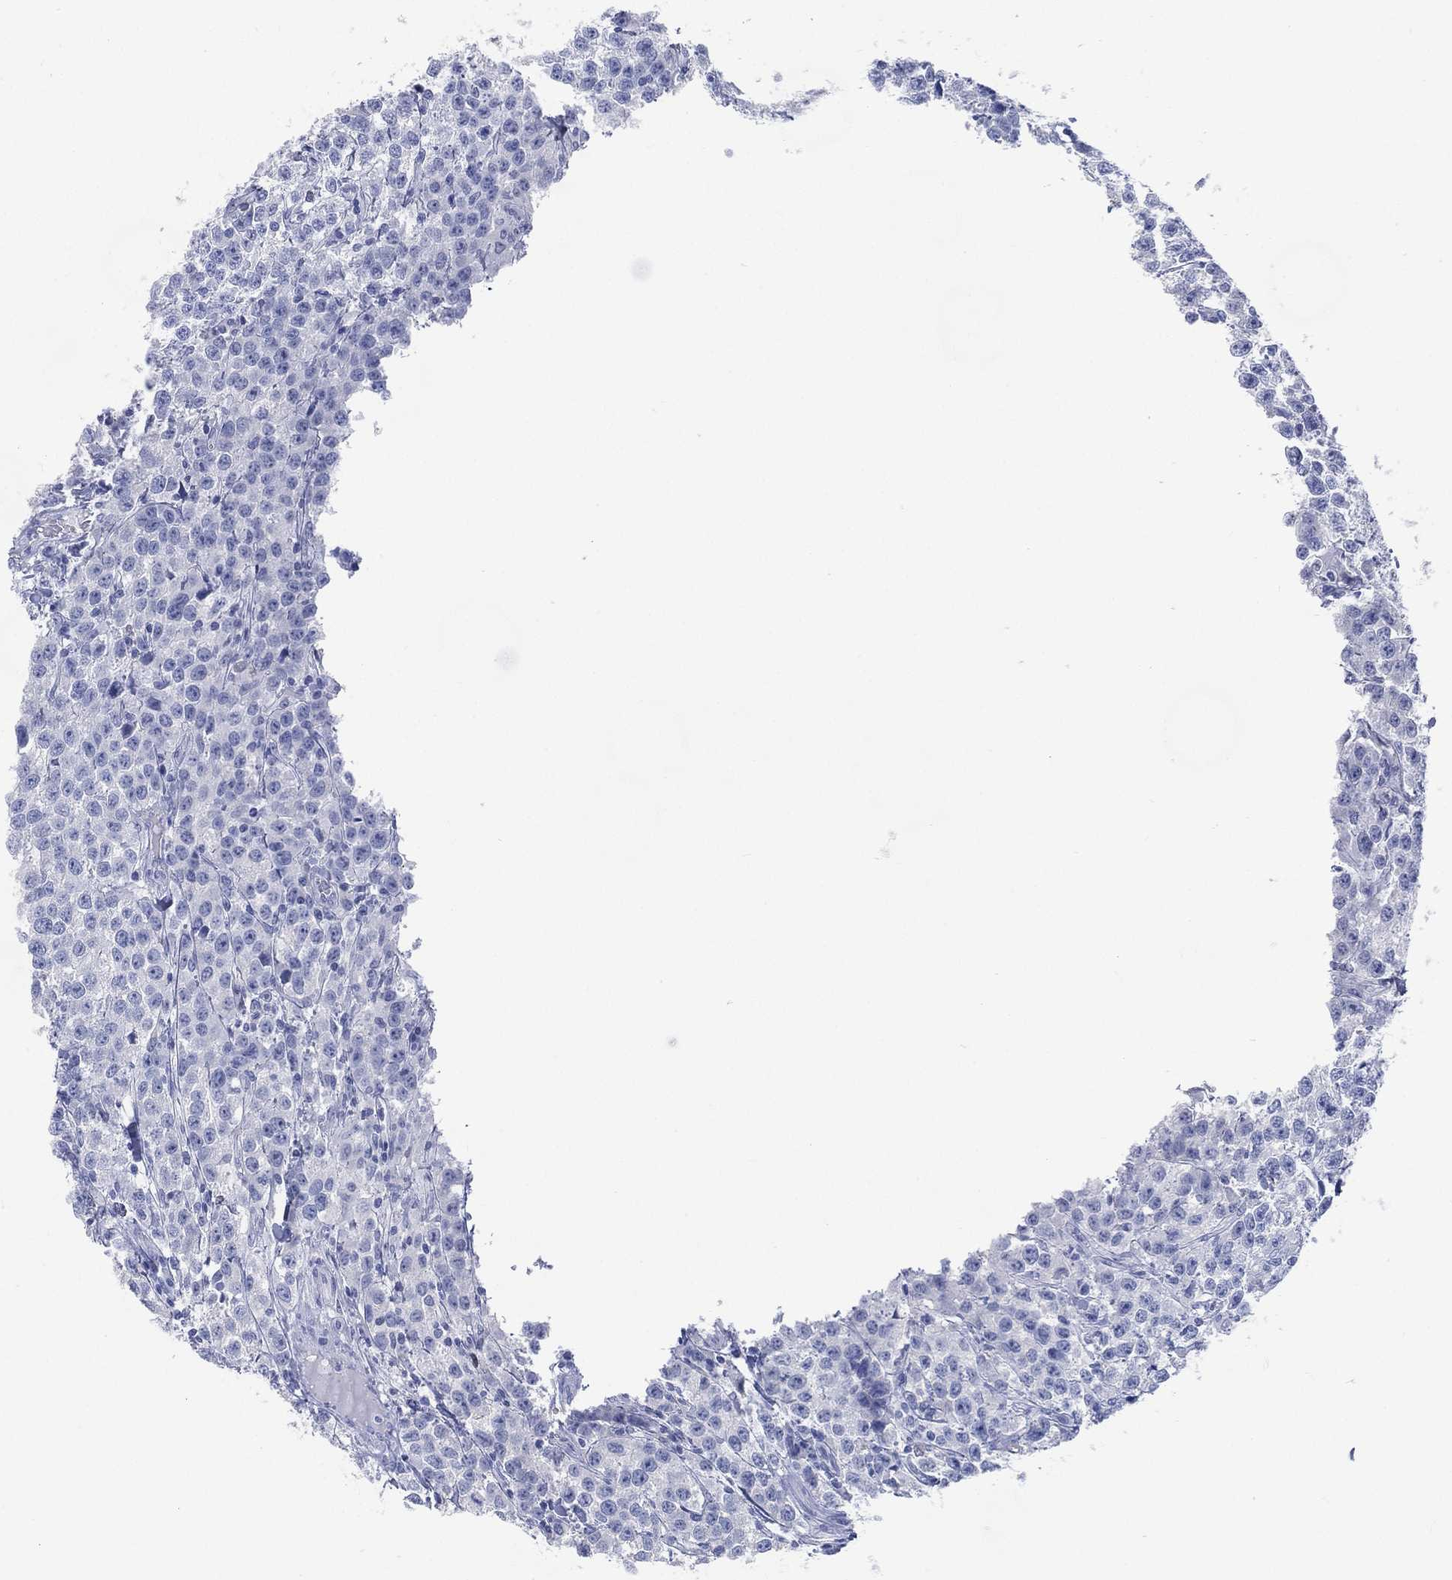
{"staining": {"intensity": "negative", "quantity": "none", "location": "none"}, "tissue": "testis cancer", "cell_type": "Tumor cells", "image_type": "cancer", "snomed": [{"axis": "morphology", "description": "Seminoma, NOS"}, {"axis": "topography", "description": "Testis"}], "caption": "Micrograph shows no protein staining in tumor cells of testis seminoma tissue. (DAB (3,3'-diaminobenzidine) IHC, high magnification).", "gene": "FMO1", "patient": {"sex": "male", "age": 59}}